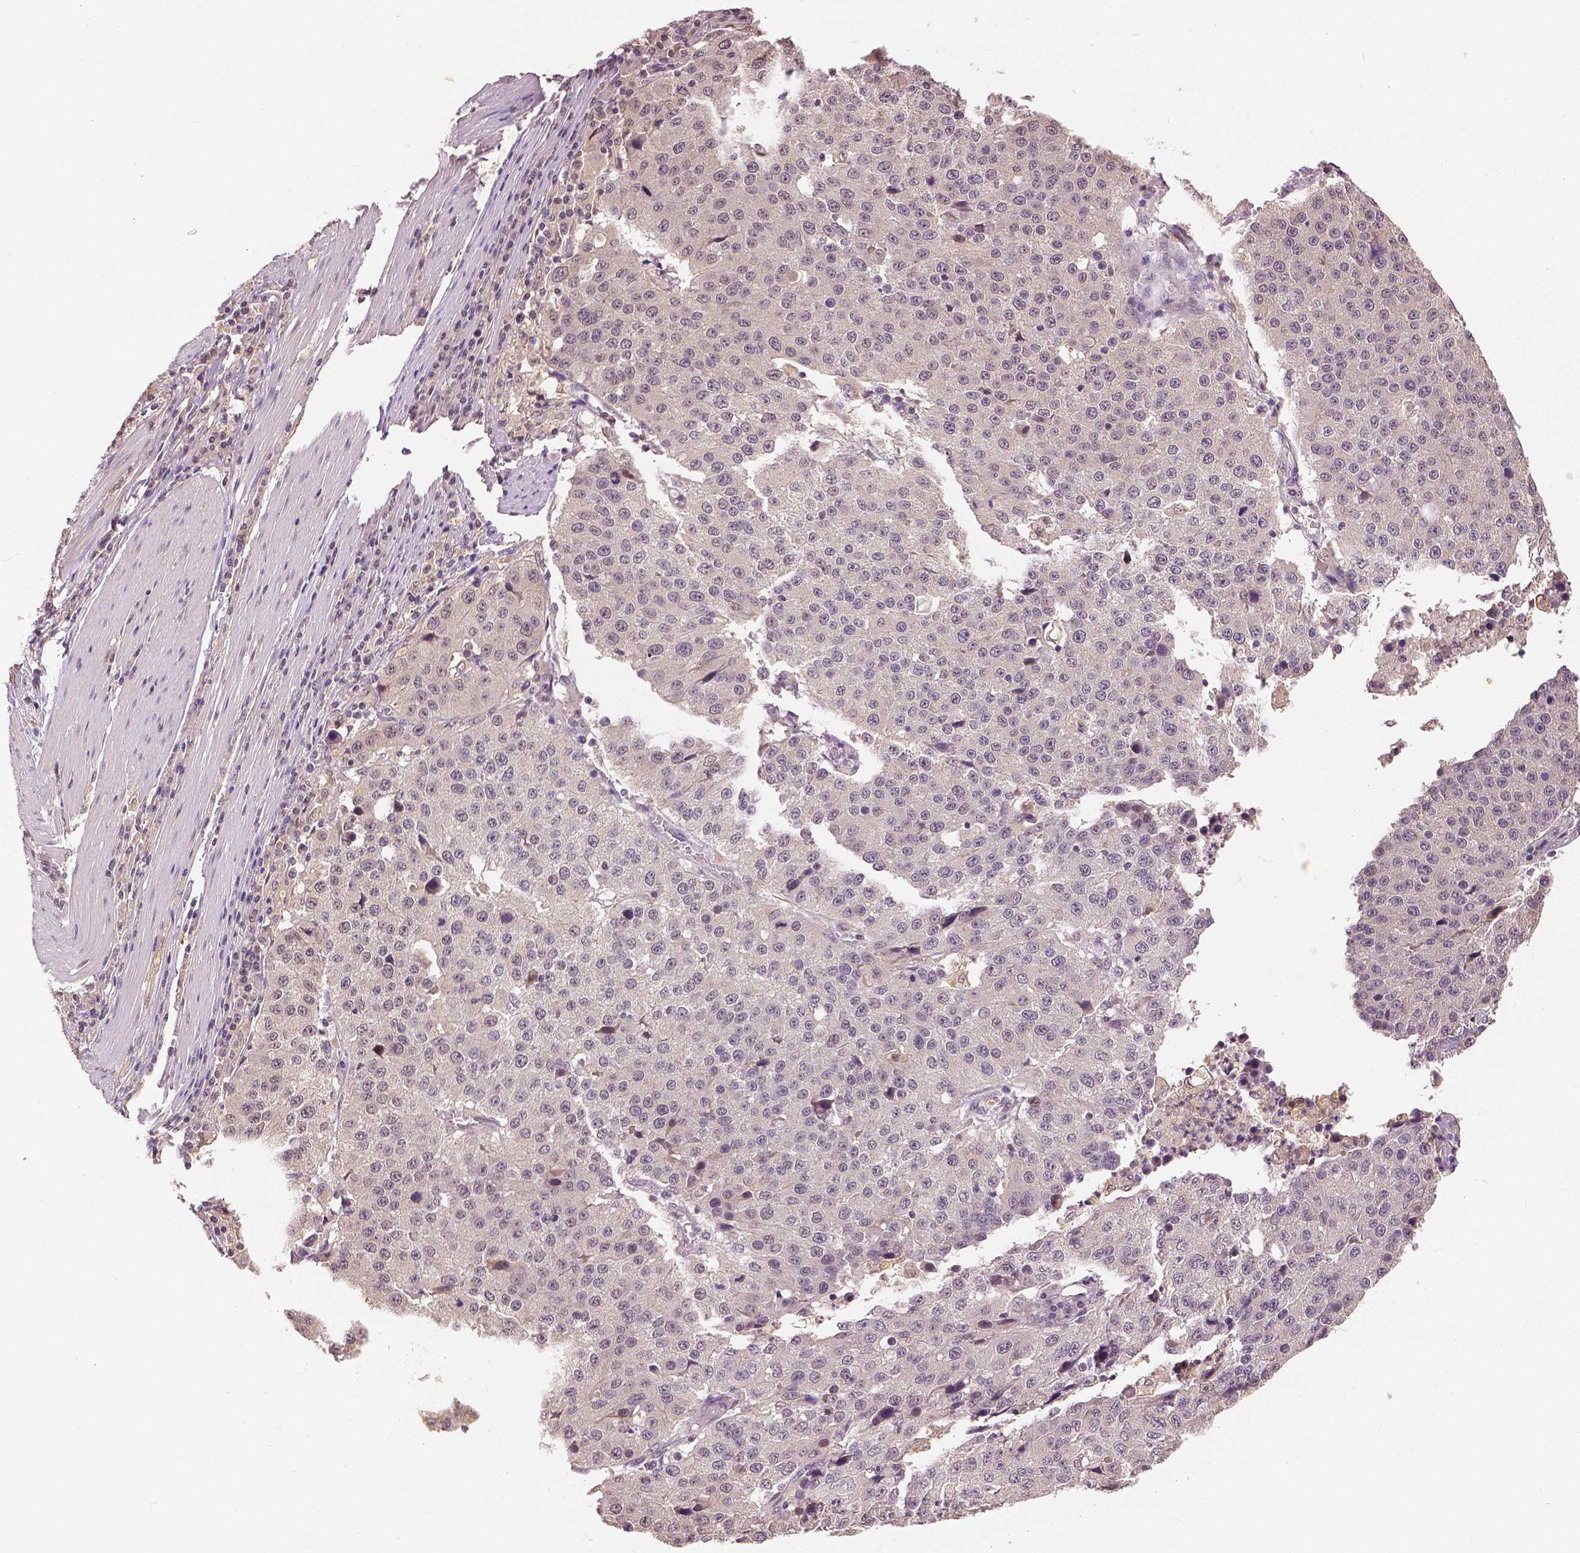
{"staining": {"intensity": "weak", "quantity": "<25%", "location": "nuclear"}, "tissue": "stomach cancer", "cell_type": "Tumor cells", "image_type": "cancer", "snomed": [{"axis": "morphology", "description": "Adenocarcinoma, NOS"}, {"axis": "topography", "description": "Stomach"}], "caption": "Immunohistochemical staining of human stomach adenocarcinoma displays no significant staining in tumor cells.", "gene": "MAP1LC3B", "patient": {"sex": "male", "age": 71}}